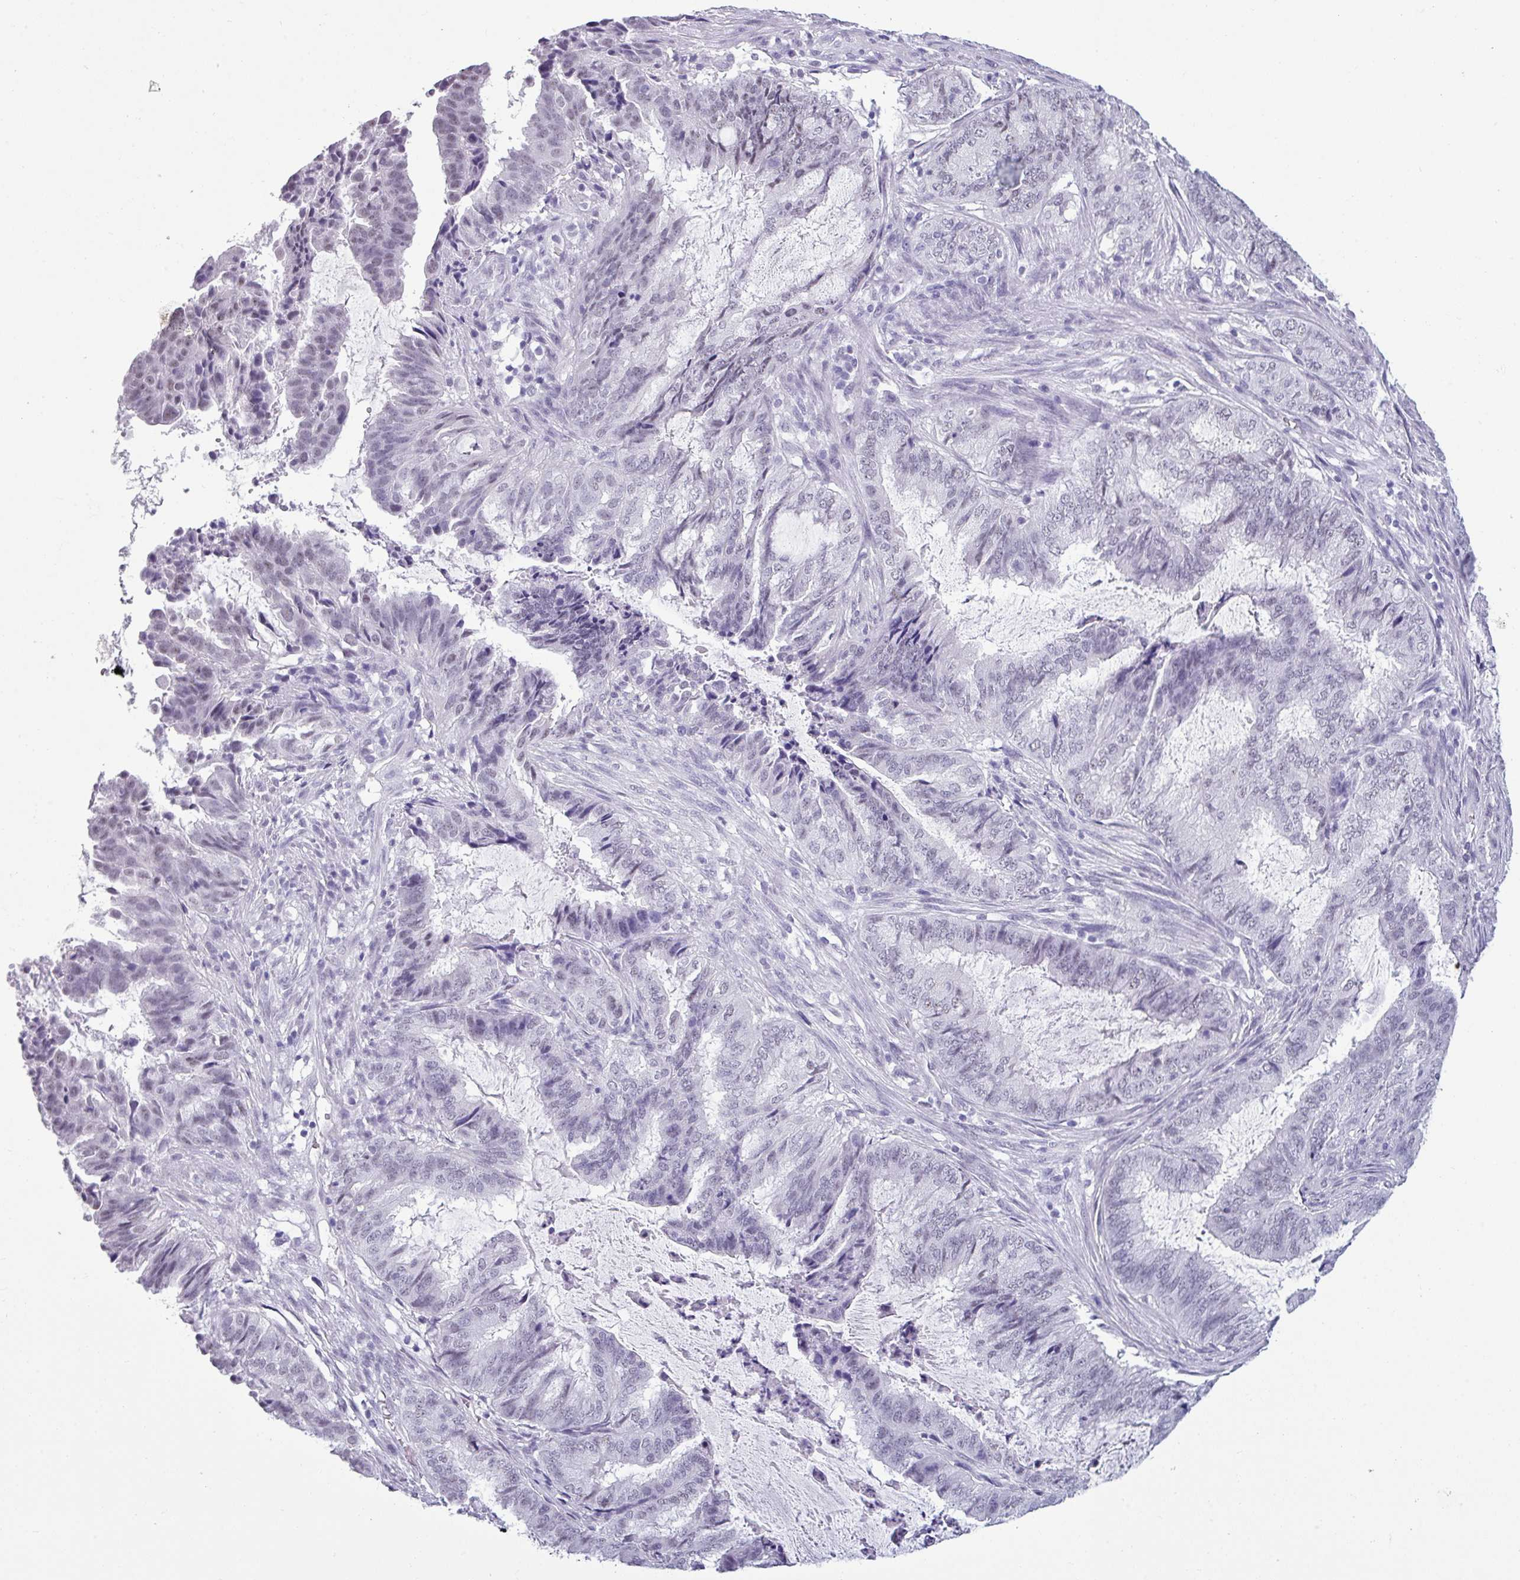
{"staining": {"intensity": "weak", "quantity": "<25%", "location": "nuclear"}, "tissue": "endometrial cancer", "cell_type": "Tumor cells", "image_type": "cancer", "snomed": [{"axis": "morphology", "description": "Adenocarcinoma, NOS"}, {"axis": "topography", "description": "Endometrium"}], "caption": "A histopathology image of human endometrial cancer is negative for staining in tumor cells. (Brightfield microscopy of DAB (3,3'-diaminobenzidine) immunohistochemistry at high magnification).", "gene": "SRGAP1", "patient": {"sex": "female", "age": 51}}